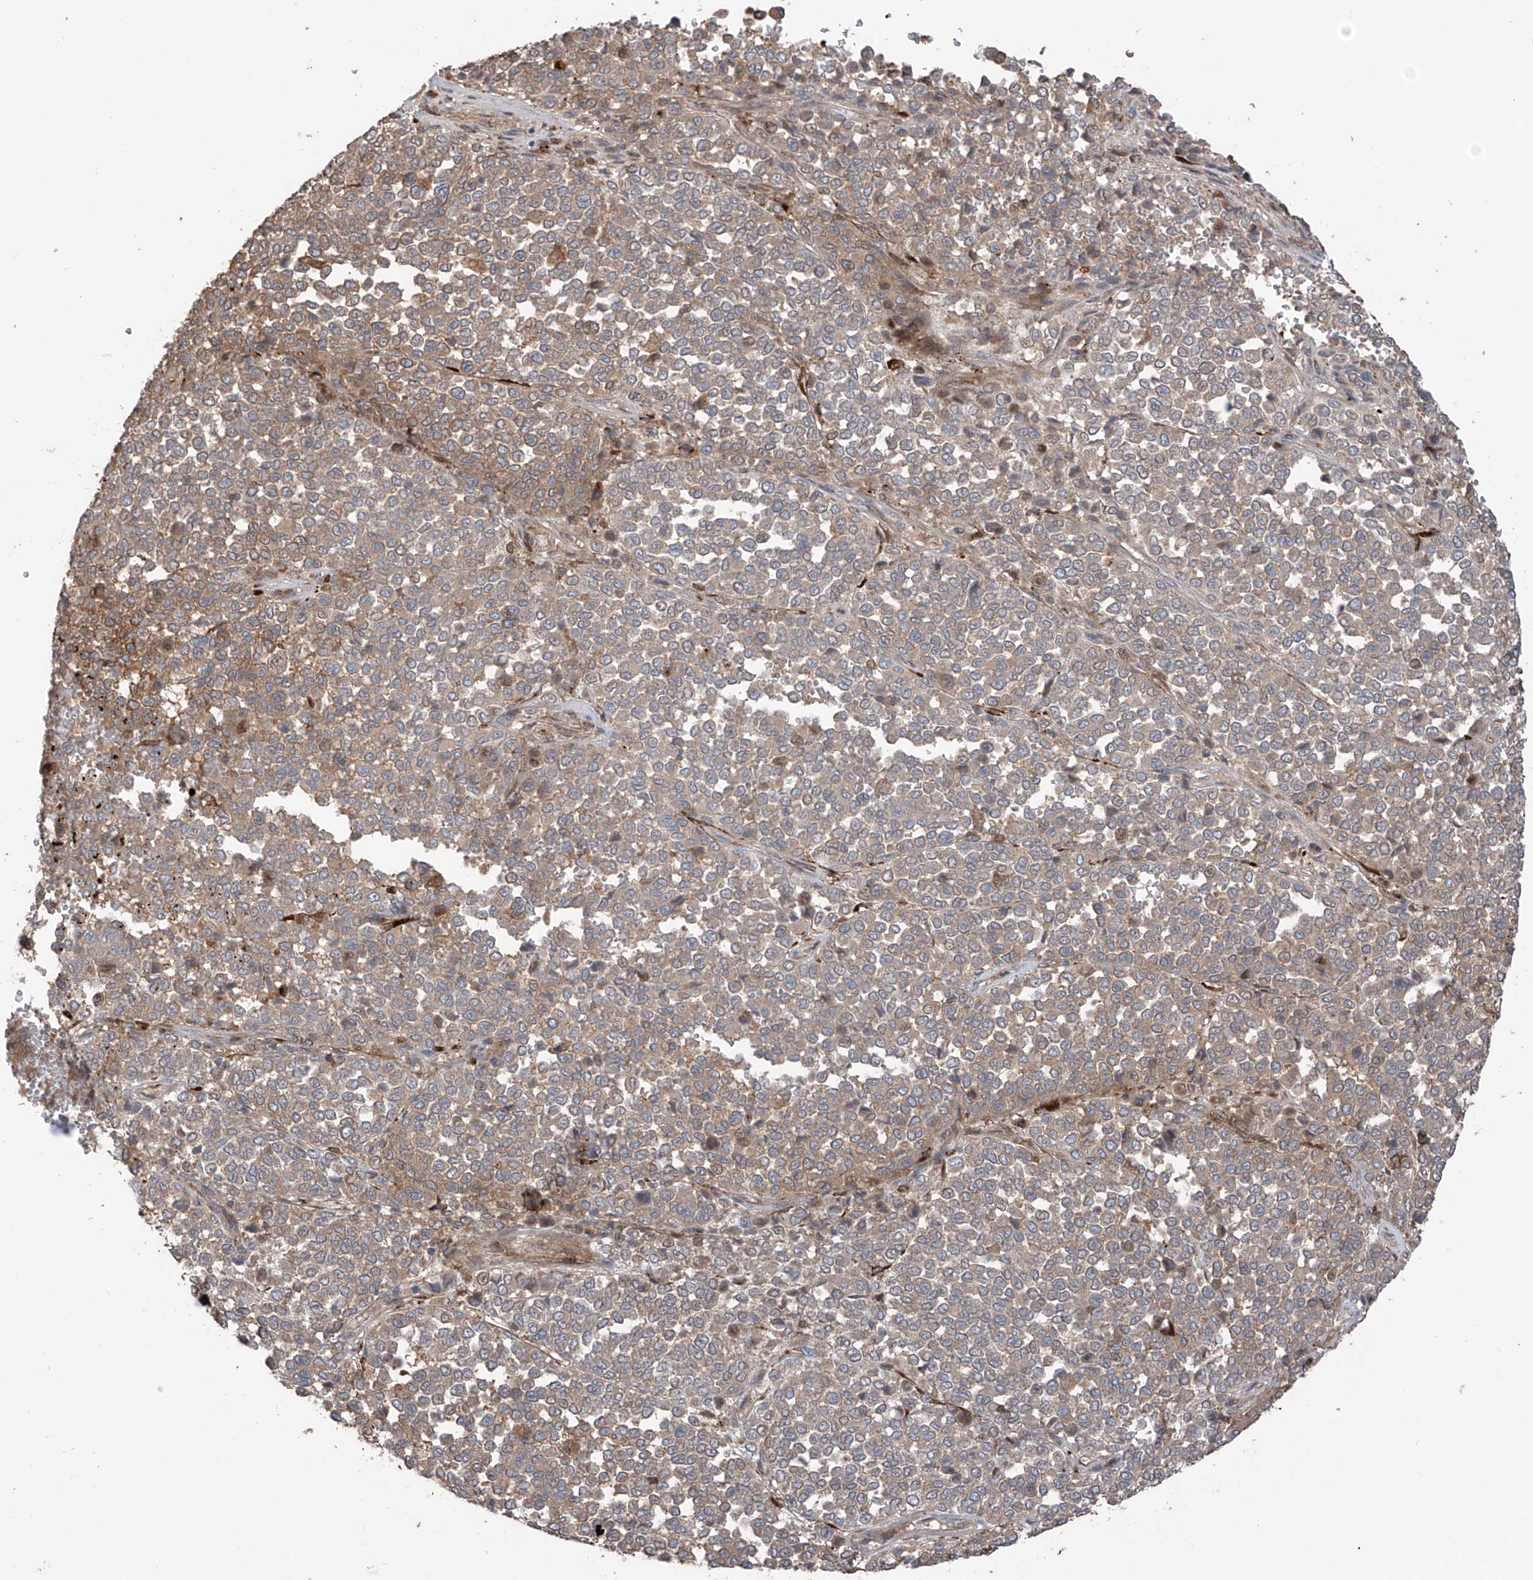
{"staining": {"intensity": "moderate", "quantity": ">75%", "location": "cytoplasmic/membranous"}, "tissue": "melanoma", "cell_type": "Tumor cells", "image_type": "cancer", "snomed": [{"axis": "morphology", "description": "Malignant melanoma, Metastatic site"}, {"axis": "topography", "description": "Pancreas"}], "caption": "Melanoma stained with a brown dye displays moderate cytoplasmic/membranous positive staining in approximately >75% of tumor cells.", "gene": "SAMD3", "patient": {"sex": "female", "age": 30}}